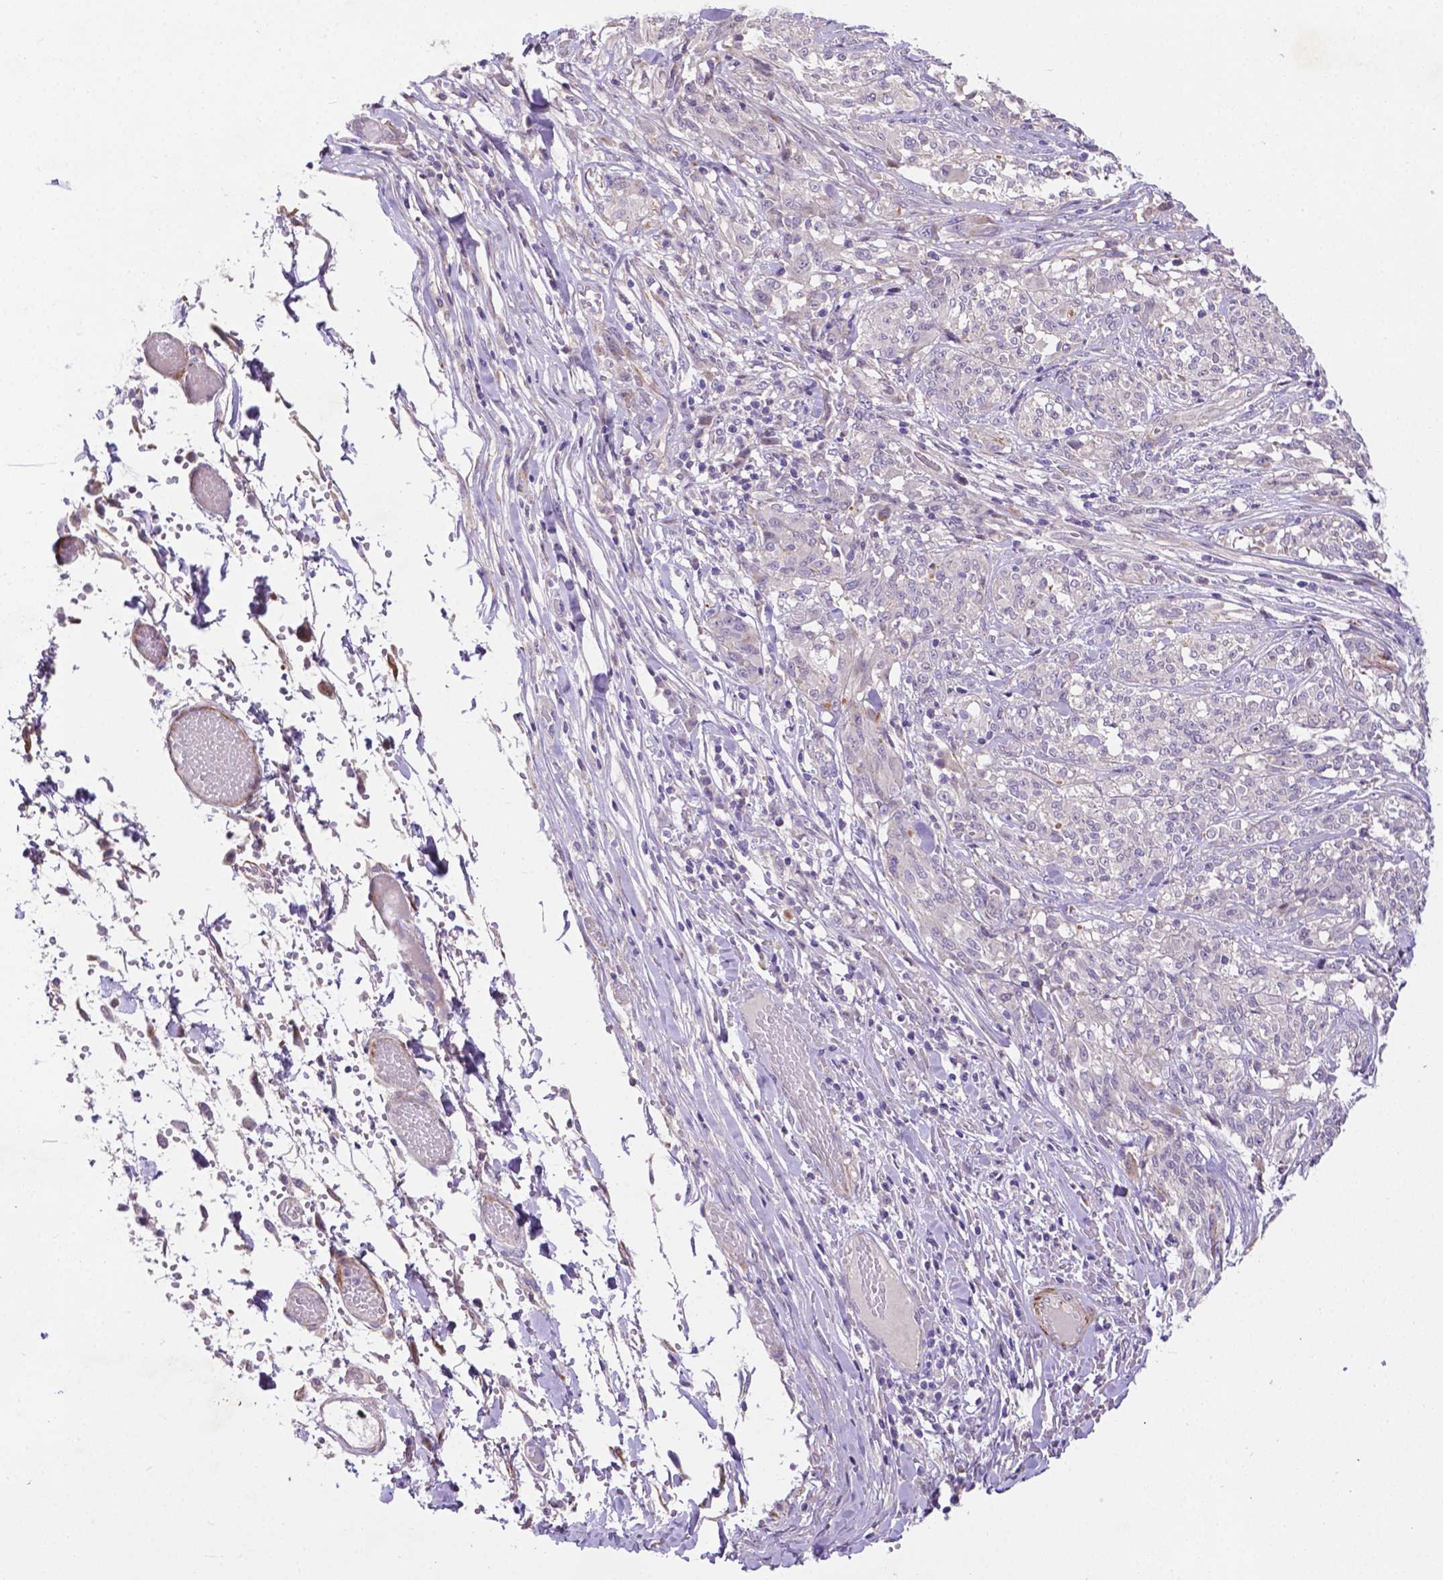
{"staining": {"intensity": "negative", "quantity": "none", "location": "none"}, "tissue": "melanoma", "cell_type": "Tumor cells", "image_type": "cancer", "snomed": [{"axis": "morphology", "description": "Malignant melanoma, NOS"}, {"axis": "topography", "description": "Skin"}], "caption": "This is an IHC micrograph of melanoma. There is no positivity in tumor cells.", "gene": "PFKFB4", "patient": {"sex": "female", "age": 91}}